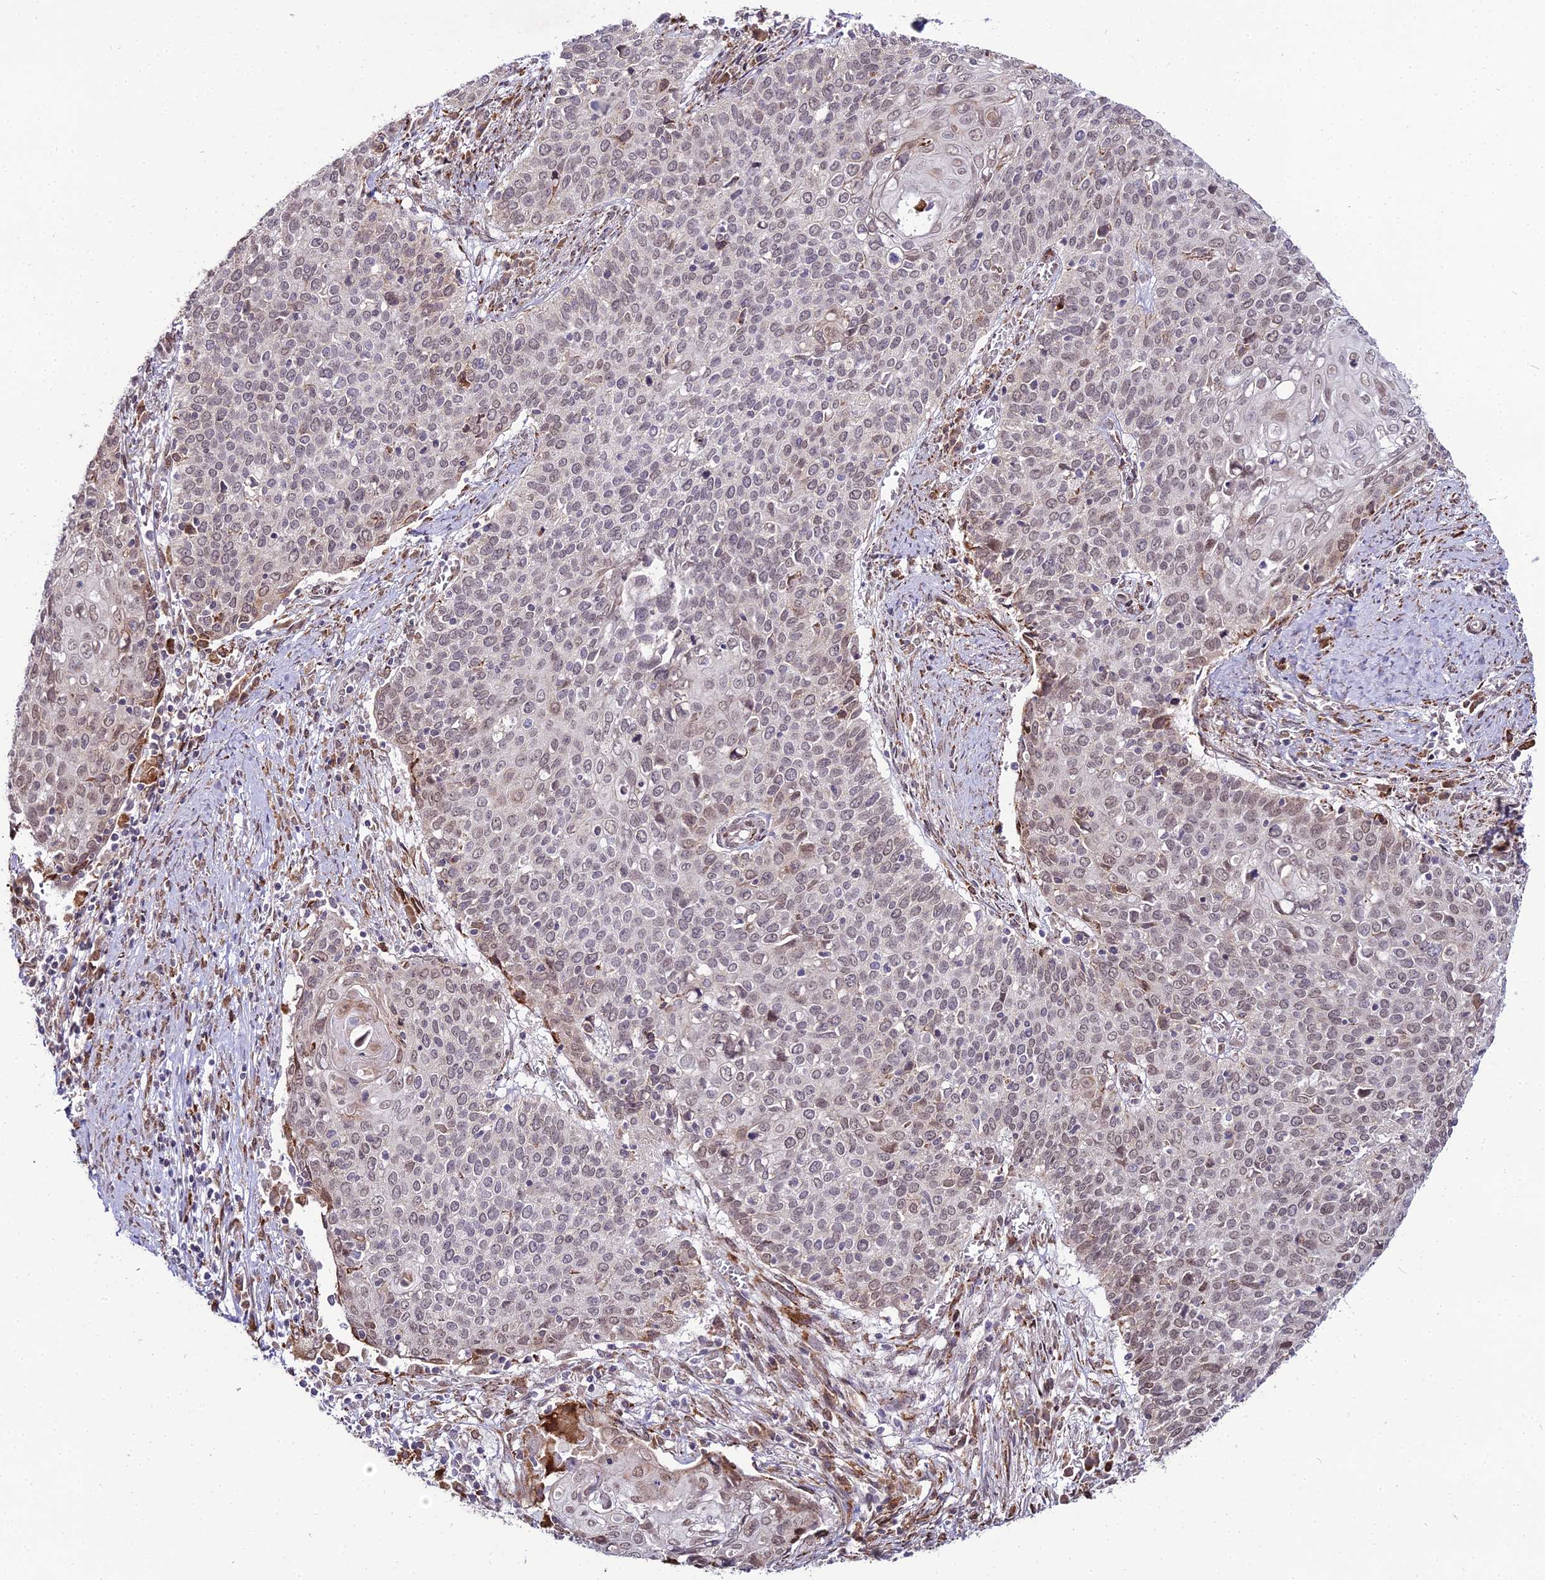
{"staining": {"intensity": "weak", "quantity": "<25%", "location": "cytoplasmic/membranous,nuclear"}, "tissue": "cervical cancer", "cell_type": "Tumor cells", "image_type": "cancer", "snomed": [{"axis": "morphology", "description": "Squamous cell carcinoma, NOS"}, {"axis": "topography", "description": "Cervix"}], "caption": "An immunohistochemistry (IHC) micrograph of cervical squamous cell carcinoma is shown. There is no staining in tumor cells of cervical squamous cell carcinoma. (Stains: DAB (3,3'-diaminobenzidine) immunohistochemistry with hematoxylin counter stain, Microscopy: brightfield microscopy at high magnification).", "gene": "TROAP", "patient": {"sex": "female", "age": 39}}